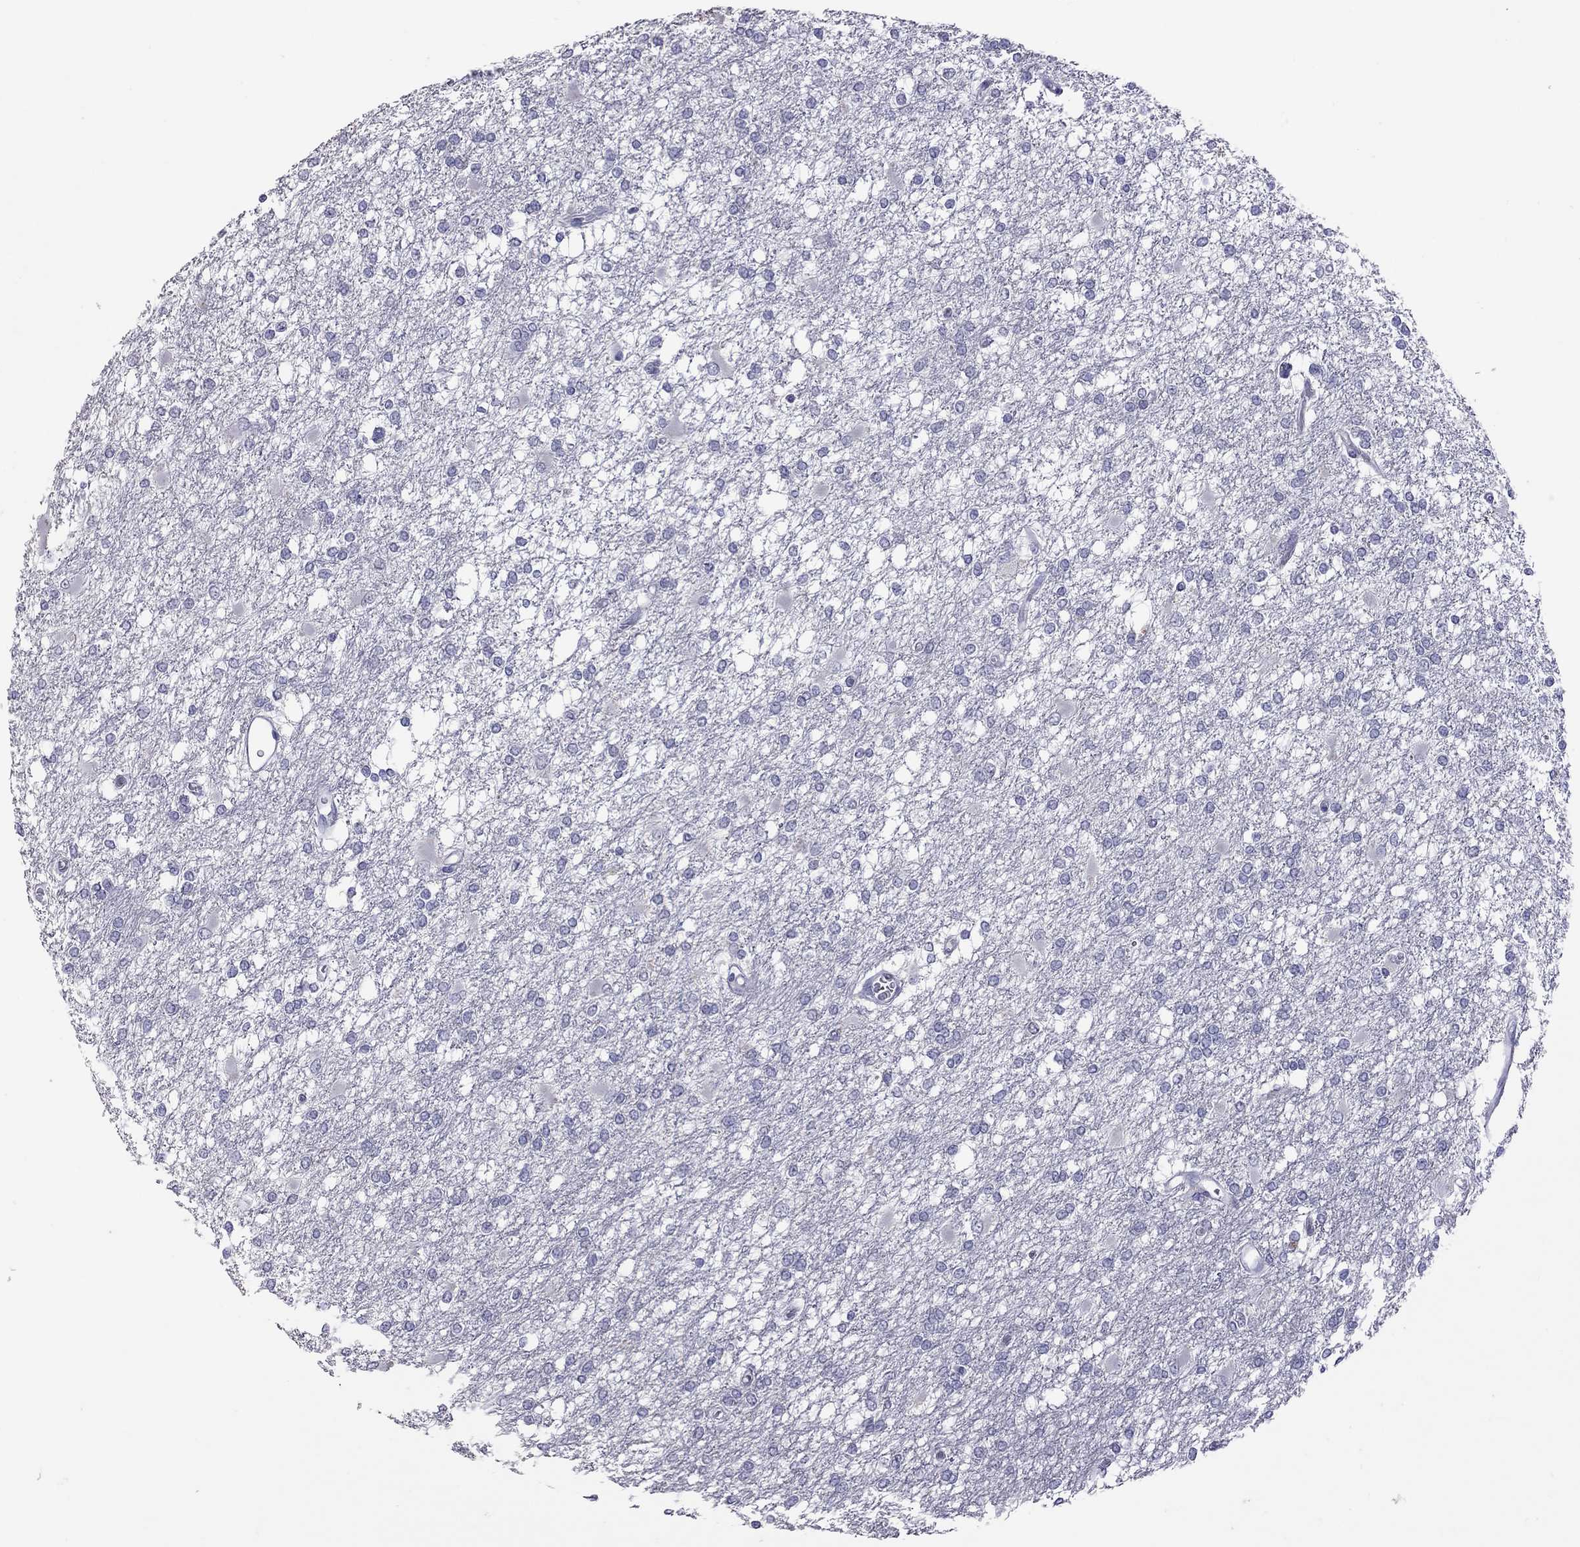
{"staining": {"intensity": "negative", "quantity": "none", "location": "none"}, "tissue": "glioma", "cell_type": "Tumor cells", "image_type": "cancer", "snomed": [{"axis": "morphology", "description": "Glioma, malignant, High grade"}, {"axis": "topography", "description": "Cerebral cortex"}], "caption": "Glioma was stained to show a protein in brown. There is no significant staining in tumor cells. The staining is performed using DAB brown chromogen with nuclei counter-stained in using hematoxylin.", "gene": "SLAMF1", "patient": {"sex": "male", "age": 79}}